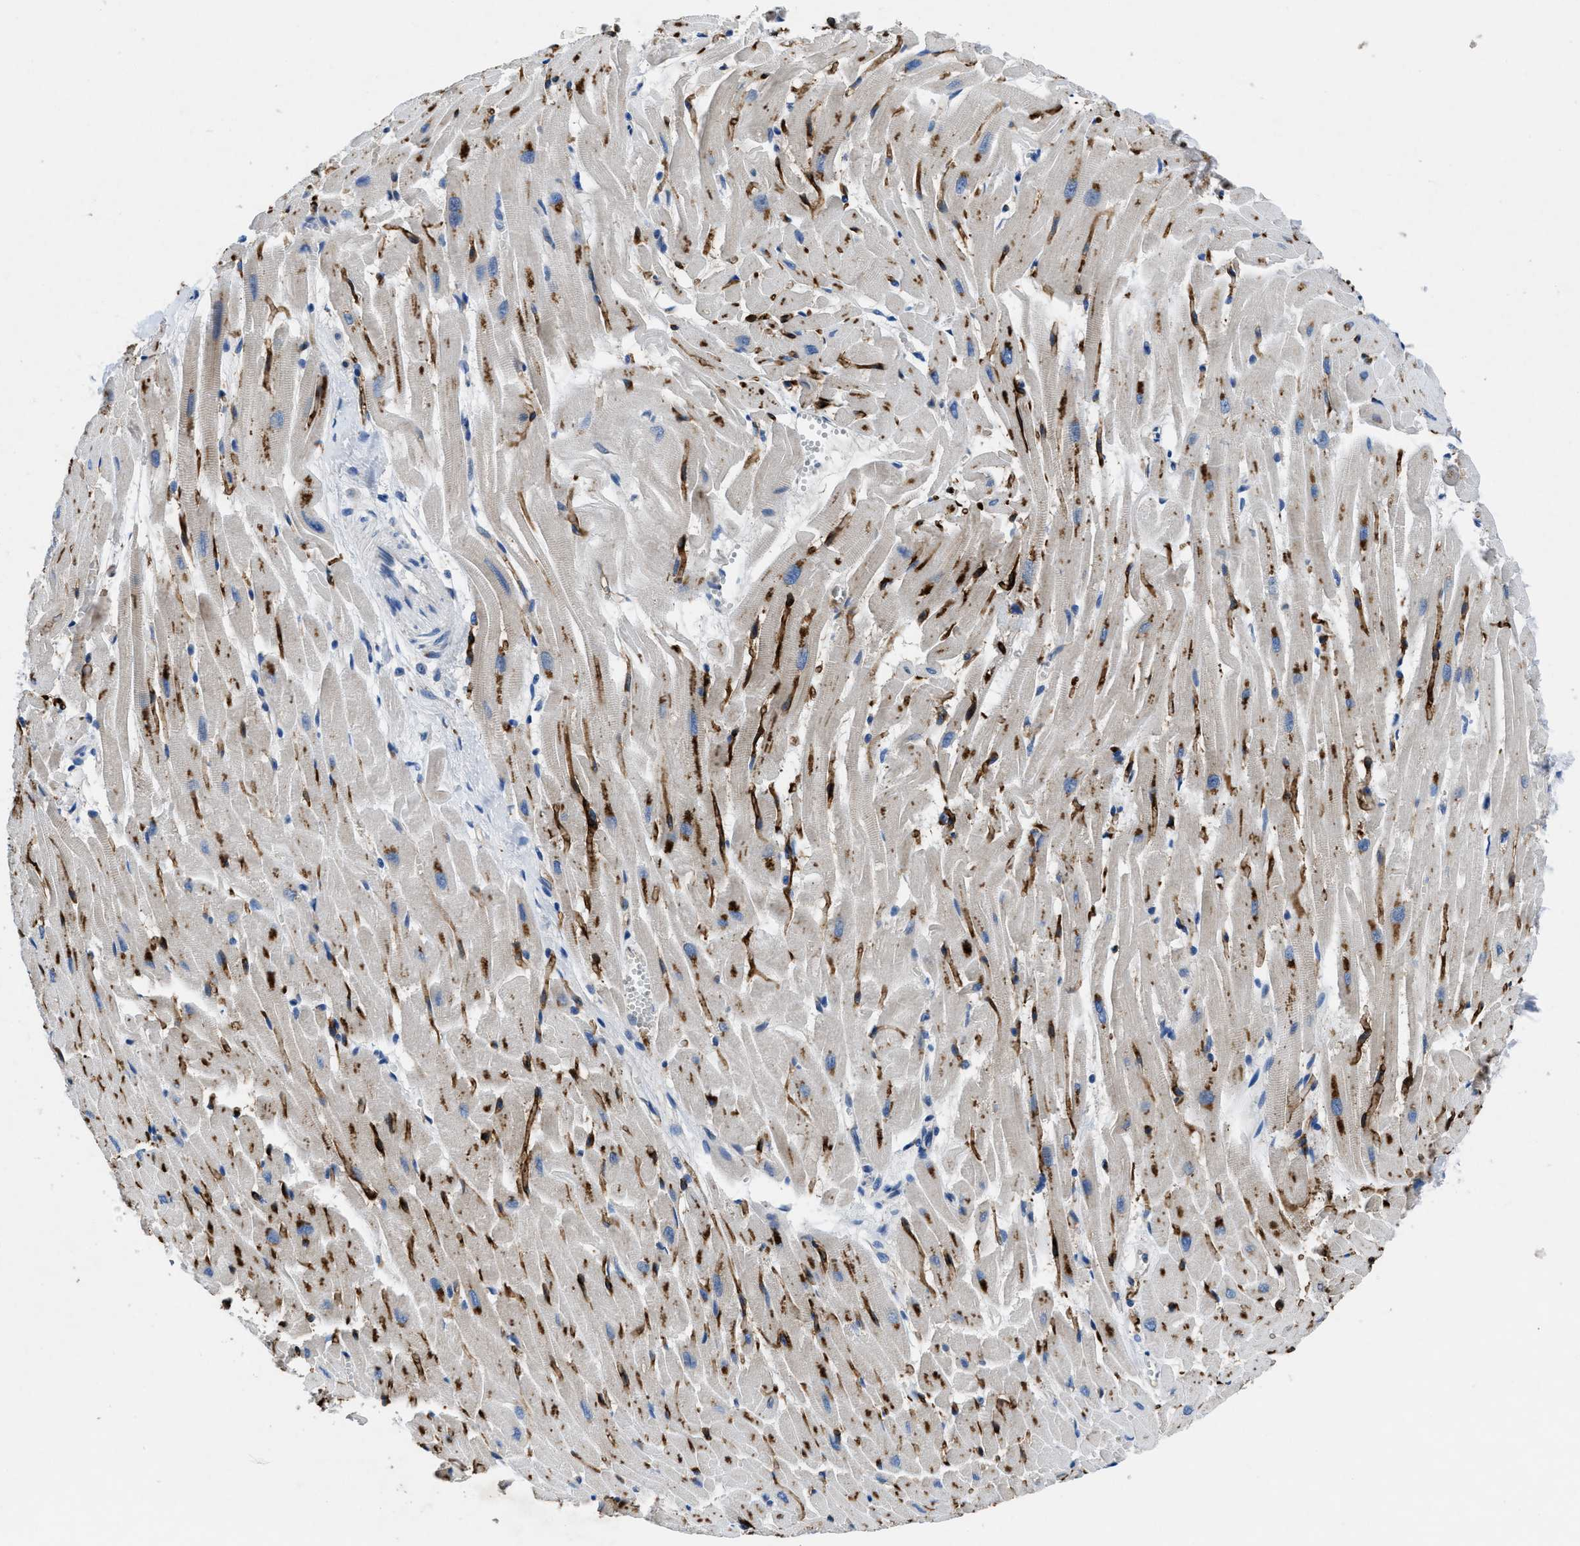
{"staining": {"intensity": "moderate", "quantity": "<25%", "location": "cytoplasmic/membranous"}, "tissue": "heart muscle", "cell_type": "Cardiomyocytes", "image_type": "normal", "snomed": [{"axis": "morphology", "description": "Normal tissue, NOS"}, {"axis": "topography", "description": "Heart"}], "caption": "Immunohistochemical staining of benign human heart muscle reveals <25% levels of moderate cytoplasmic/membranous protein staining in about <25% of cardiomyocytes. The staining is performed using DAB brown chromogen to label protein expression. The nuclei are counter-stained blue using hematoxylin.", "gene": "PGR", "patient": {"sex": "female", "age": 19}}